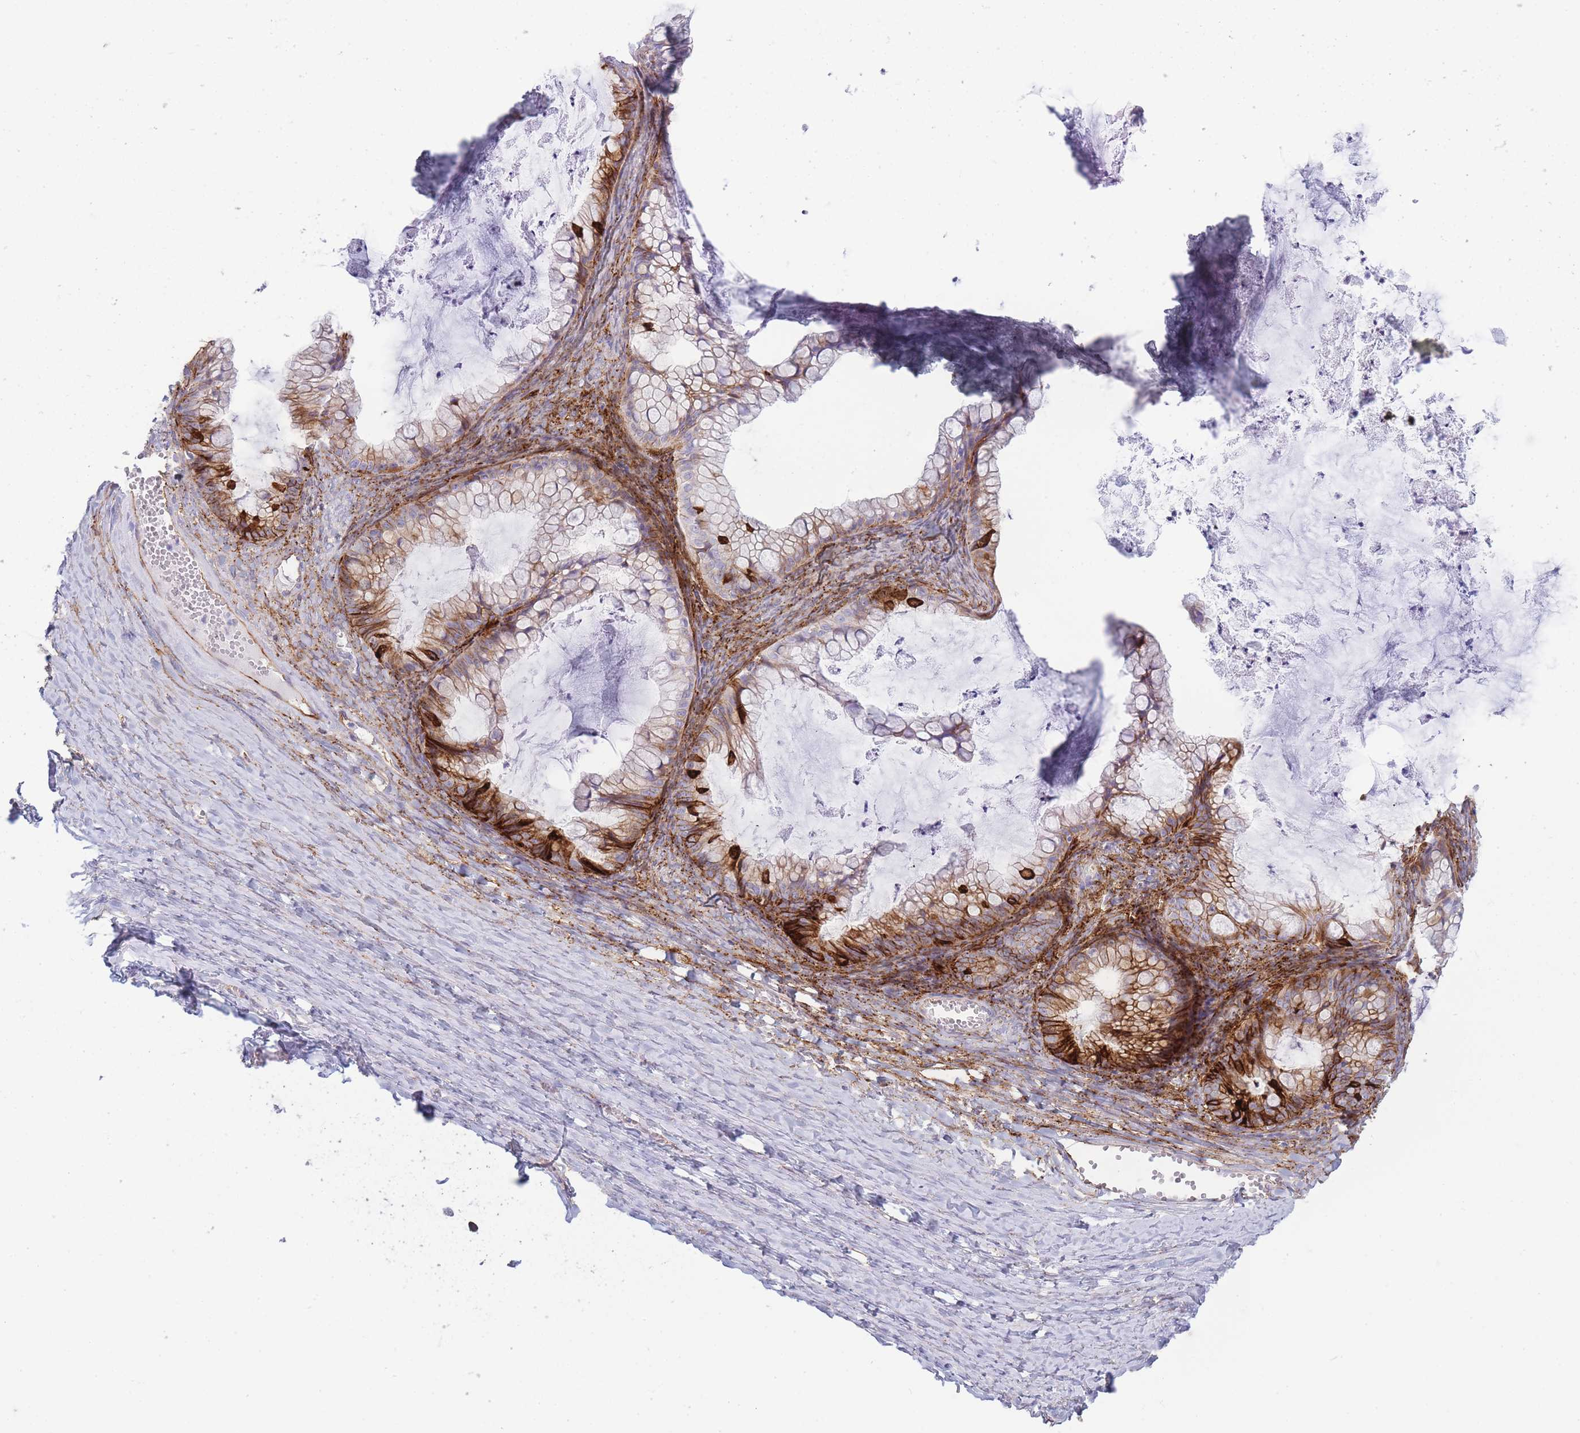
{"staining": {"intensity": "strong", "quantity": "25%-75%", "location": "cytoplasmic/membranous"}, "tissue": "ovarian cancer", "cell_type": "Tumor cells", "image_type": "cancer", "snomed": [{"axis": "morphology", "description": "Cystadenocarcinoma, mucinous, NOS"}, {"axis": "topography", "description": "Ovary"}], "caption": "Immunohistochemistry (DAB (3,3'-diaminobenzidine)) staining of human ovarian cancer demonstrates strong cytoplasmic/membranous protein staining in approximately 25%-75% of tumor cells.", "gene": "UTP14A", "patient": {"sex": "female", "age": 35}}